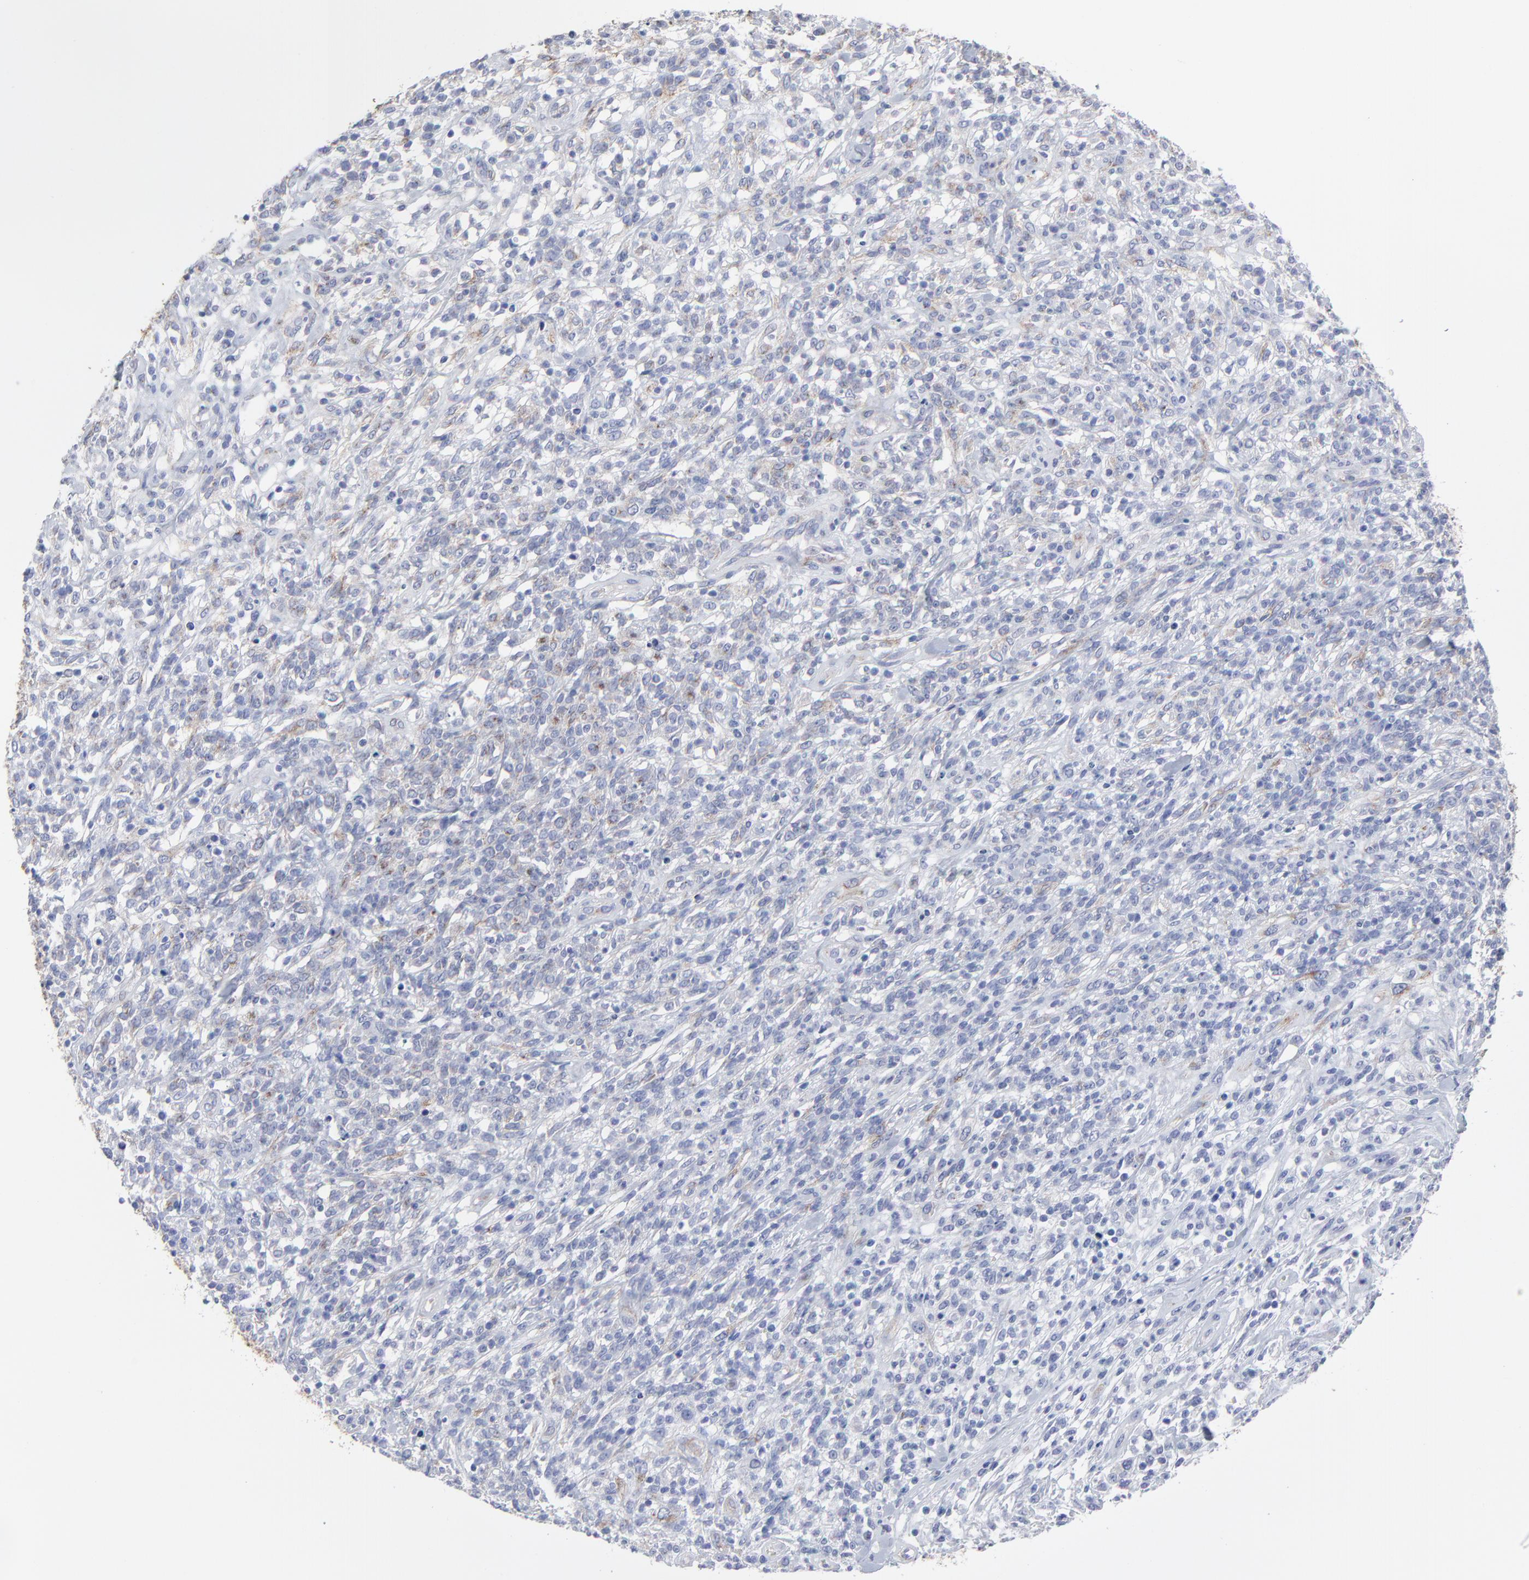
{"staining": {"intensity": "moderate", "quantity": "25%-75%", "location": "cytoplasmic/membranous"}, "tissue": "lymphoma", "cell_type": "Tumor cells", "image_type": "cancer", "snomed": [{"axis": "morphology", "description": "Malignant lymphoma, non-Hodgkin's type, High grade"}, {"axis": "topography", "description": "Lymph node"}], "caption": "Tumor cells reveal medium levels of moderate cytoplasmic/membranous positivity in approximately 25%-75% of cells in malignant lymphoma, non-Hodgkin's type (high-grade).", "gene": "CNTN3", "patient": {"sex": "female", "age": 73}}